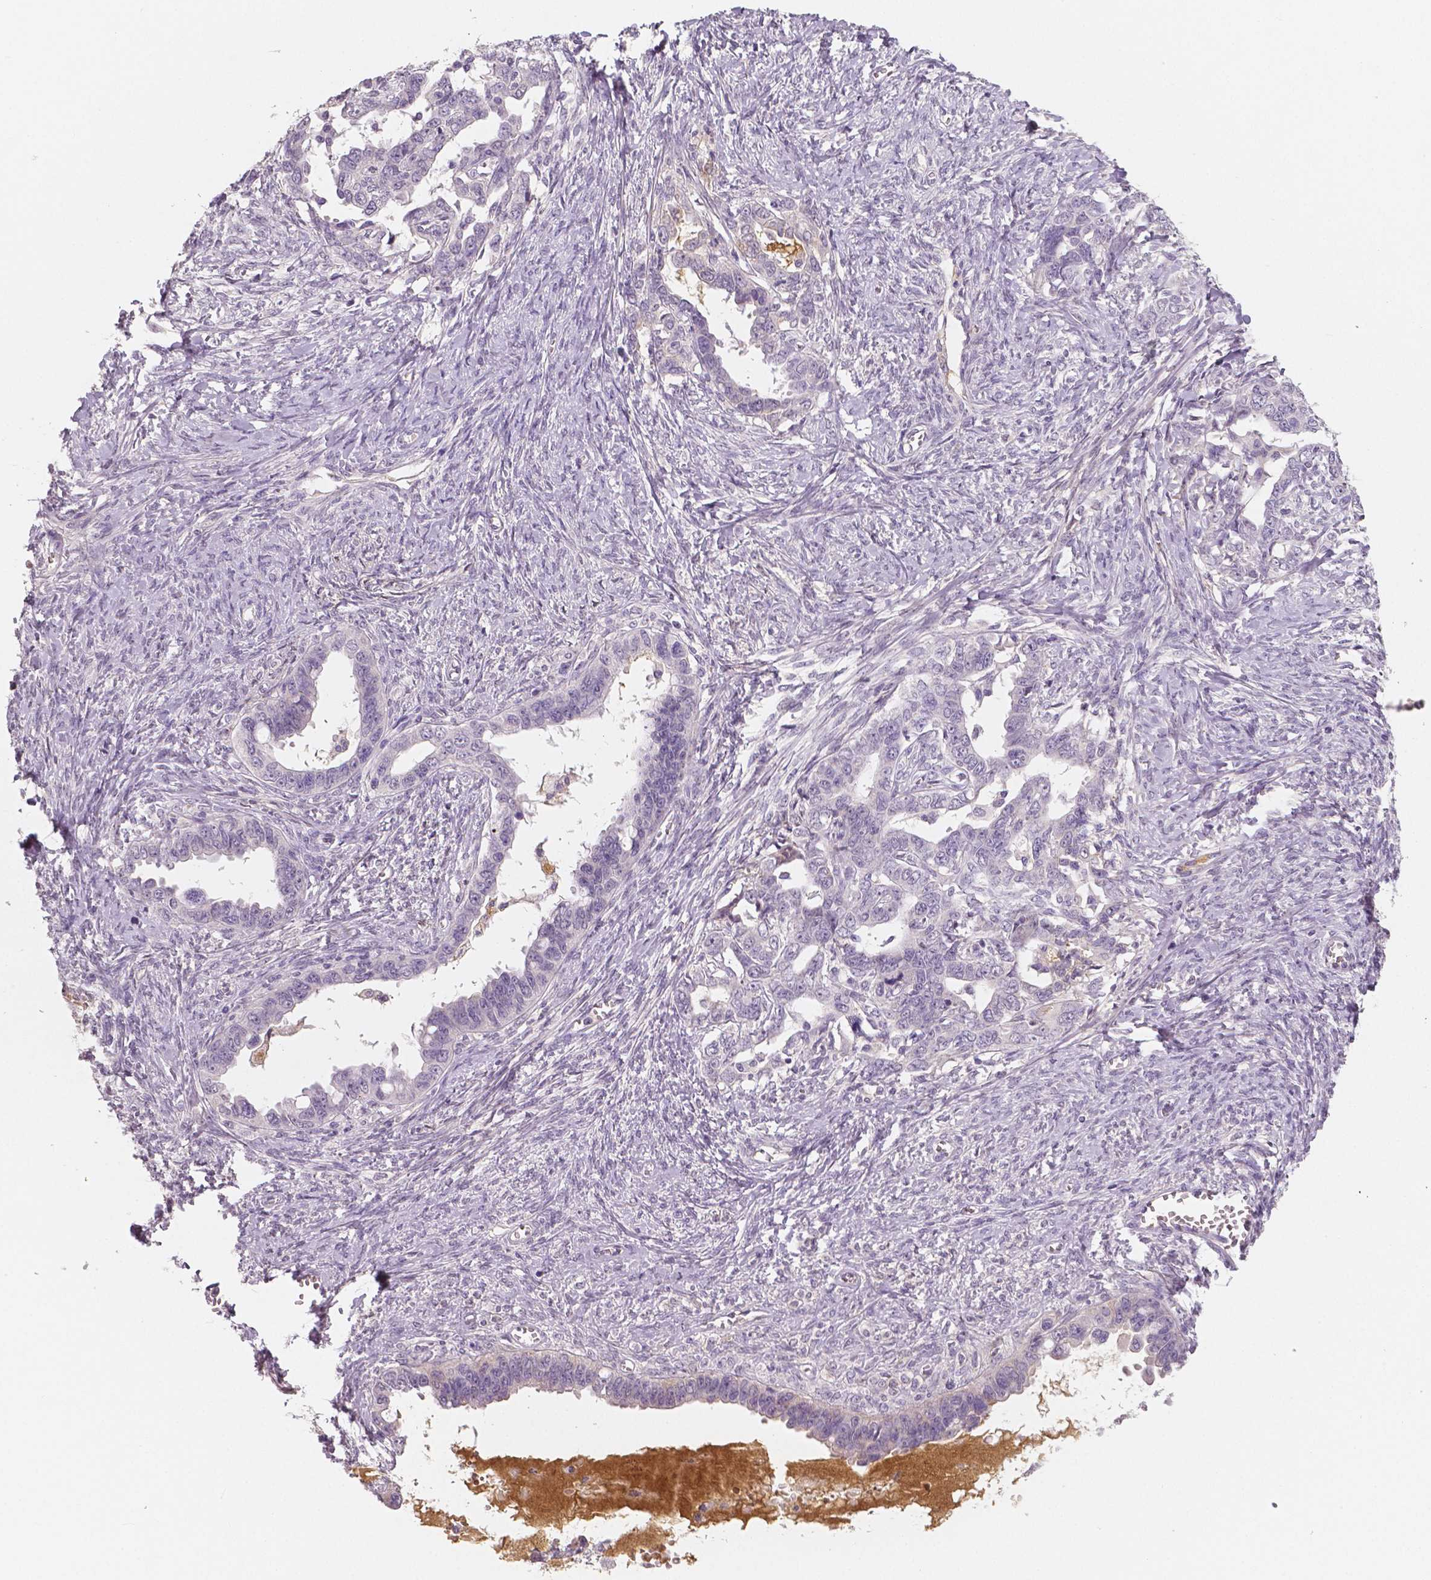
{"staining": {"intensity": "negative", "quantity": "none", "location": "none"}, "tissue": "ovarian cancer", "cell_type": "Tumor cells", "image_type": "cancer", "snomed": [{"axis": "morphology", "description": "Cystadenocarcinoma, serous, NOS"}, {"axis": "topography", "description": "Ovary"}], "caption": "A histopathology image of ovarian cancer (serous cystadenocarcinoma) stained for a protein reveals no brown staining in tumor cells.", "gene": "APOA4", "patient": {"sex": "female", "age": 69}}